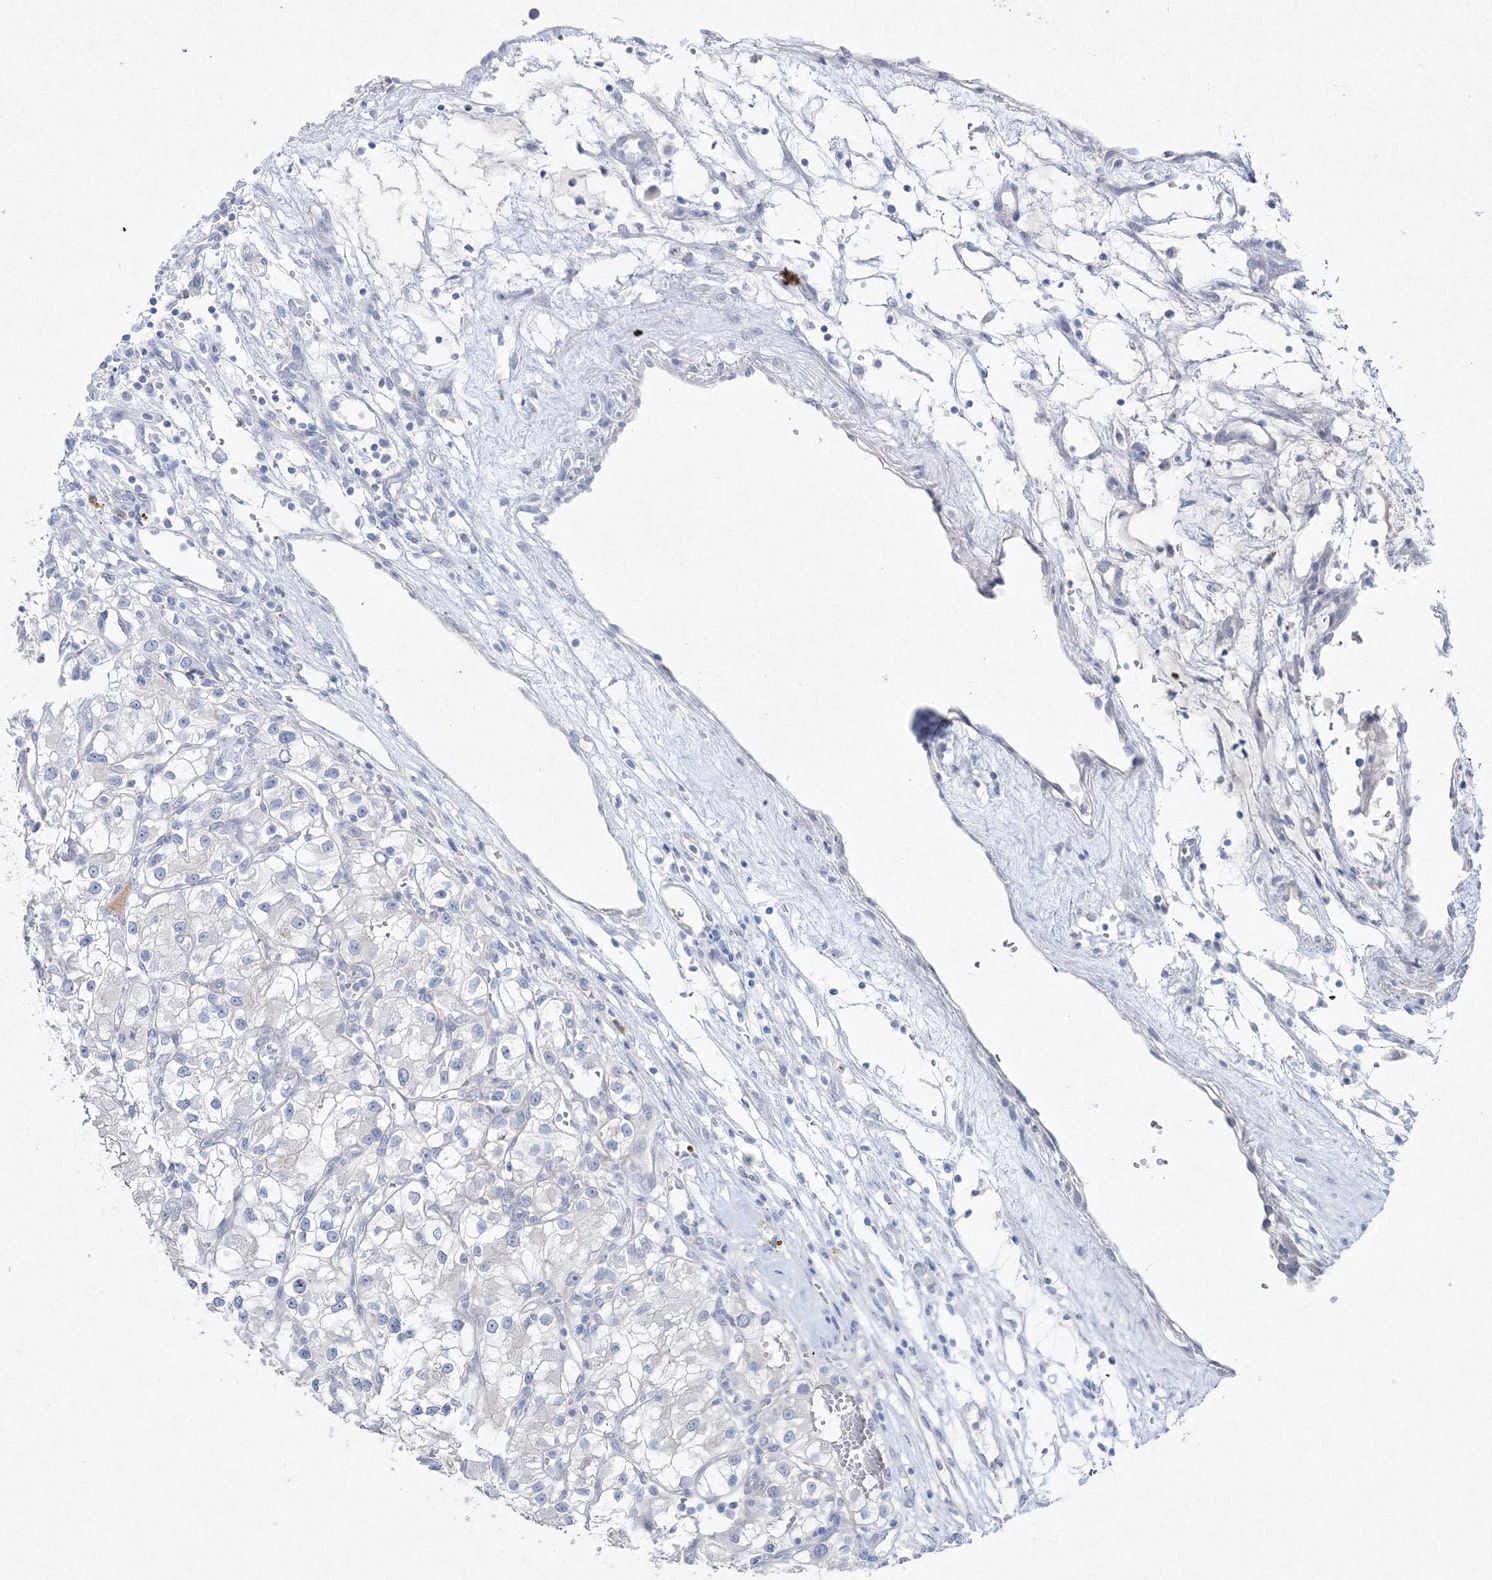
{"staining": {"intensity": "negative", "quantity": "none", "location": "none"}, "tissue": "renal cancer", "cell_type": "Tumor cells", "image_type": "cancer", "snomed": [{"axis": "morphology", "description": "Adenocarcinoma, NOS"}, {"axis": "topography", "description": "Kidney"}], "caption": "Adenocarcinoma (renal) stained for a protein using immunohistochemistry (IHC) shows no expression tumor cells.", "gene": "GCKR", "patient": {"sex": "female", "age": 57}}